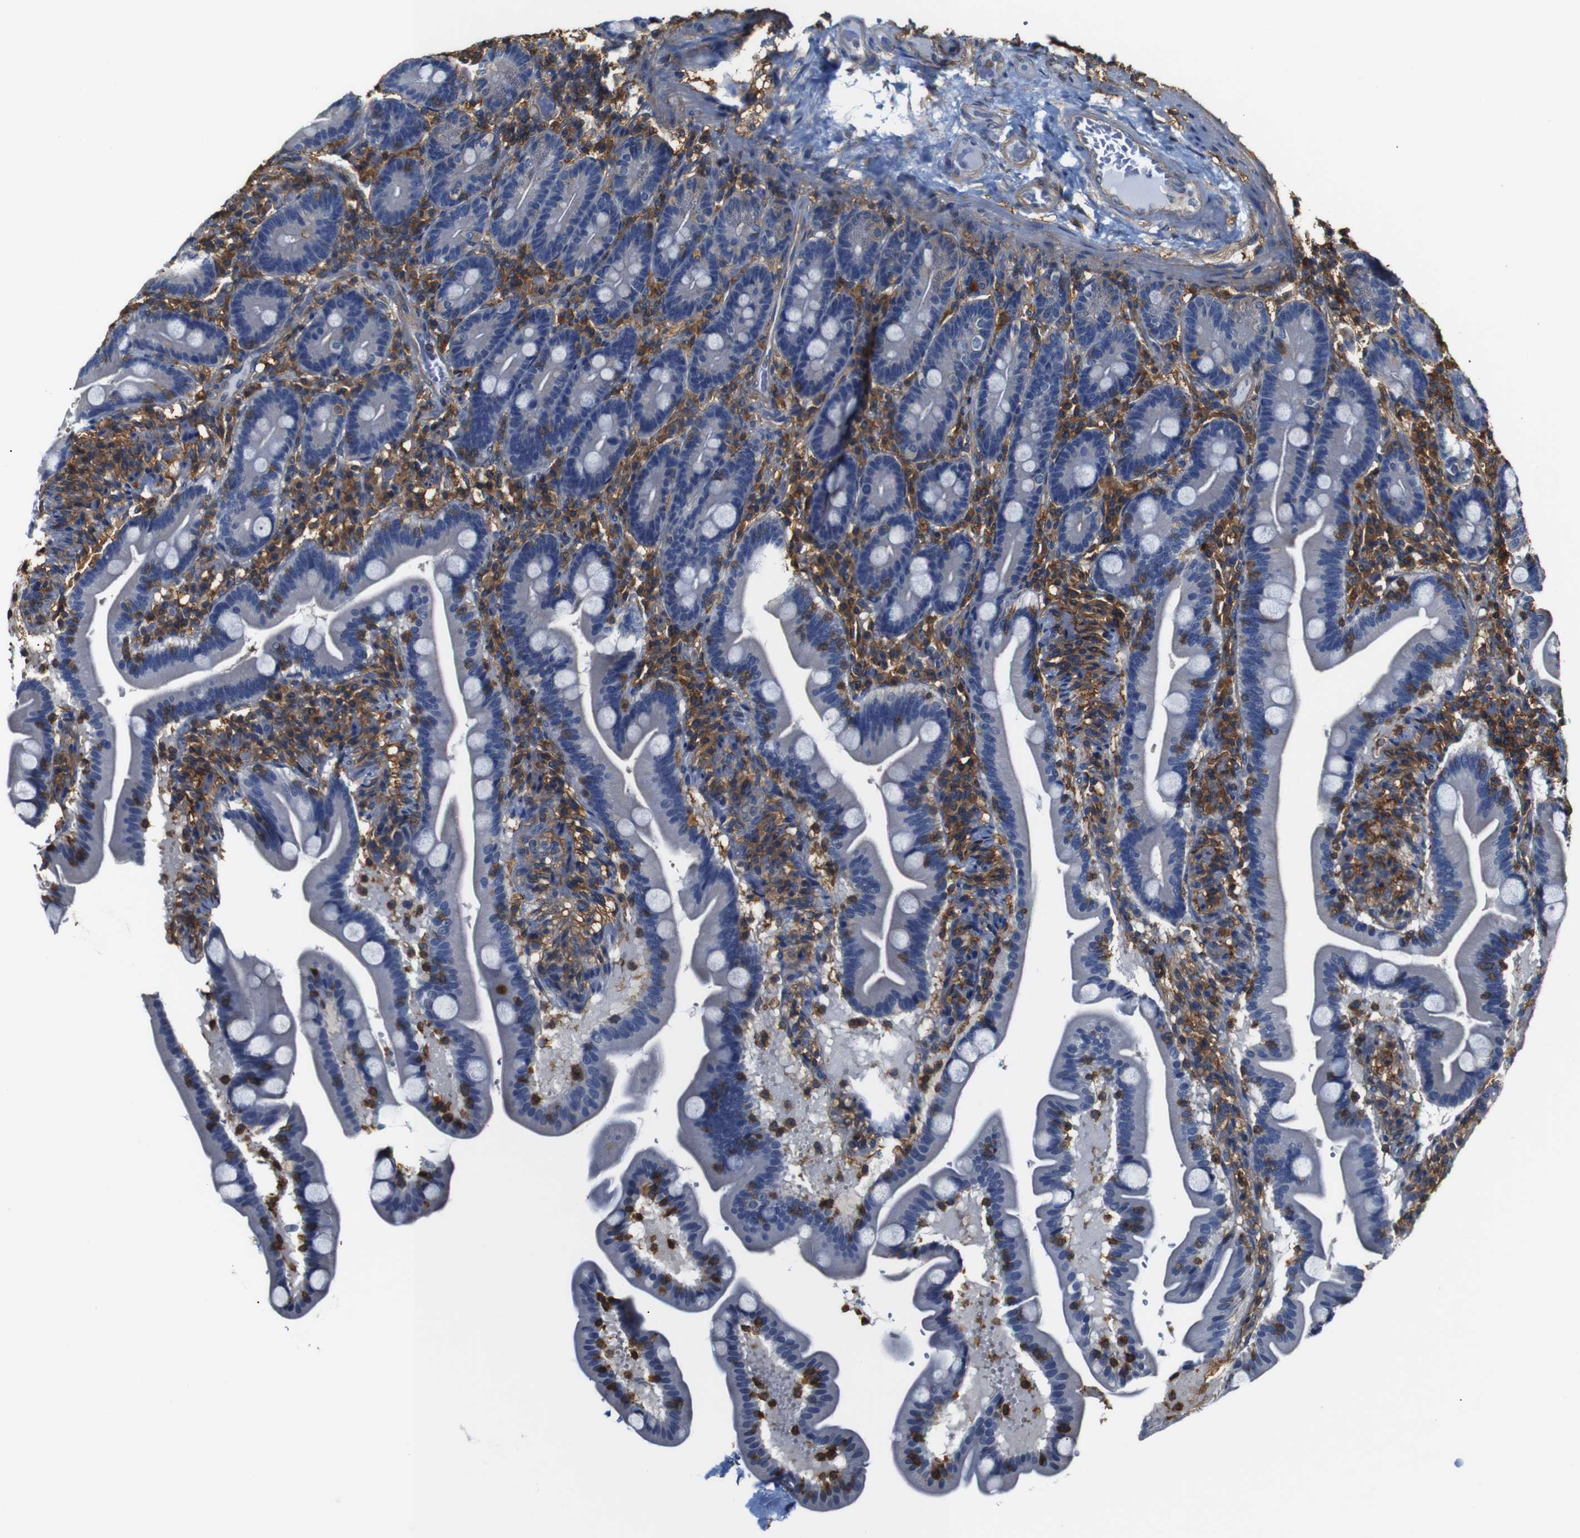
{"staining": {"intensity": "negative", "quantity": "none", "location": "none"}, "tissue": "duodenum", "cell_type": "Glandular cells", "image_type": "normal", "snomed": [{"axis": "morphology", "description": "Normal tissue, NOS"}, {"axis": "topography", "description": "Duodenum"}], "caption": "Immunohistochemistry micrograph of unremarkable duodenum stained for a protein (brown), which demonstrates no positivity in glandular cells. (DAB immunohistochemistry (IHC) visualized using brightfield microscopy, high magnification).", "gene": "PI4KA", "patient": {"sex": "male", "age": 54}}